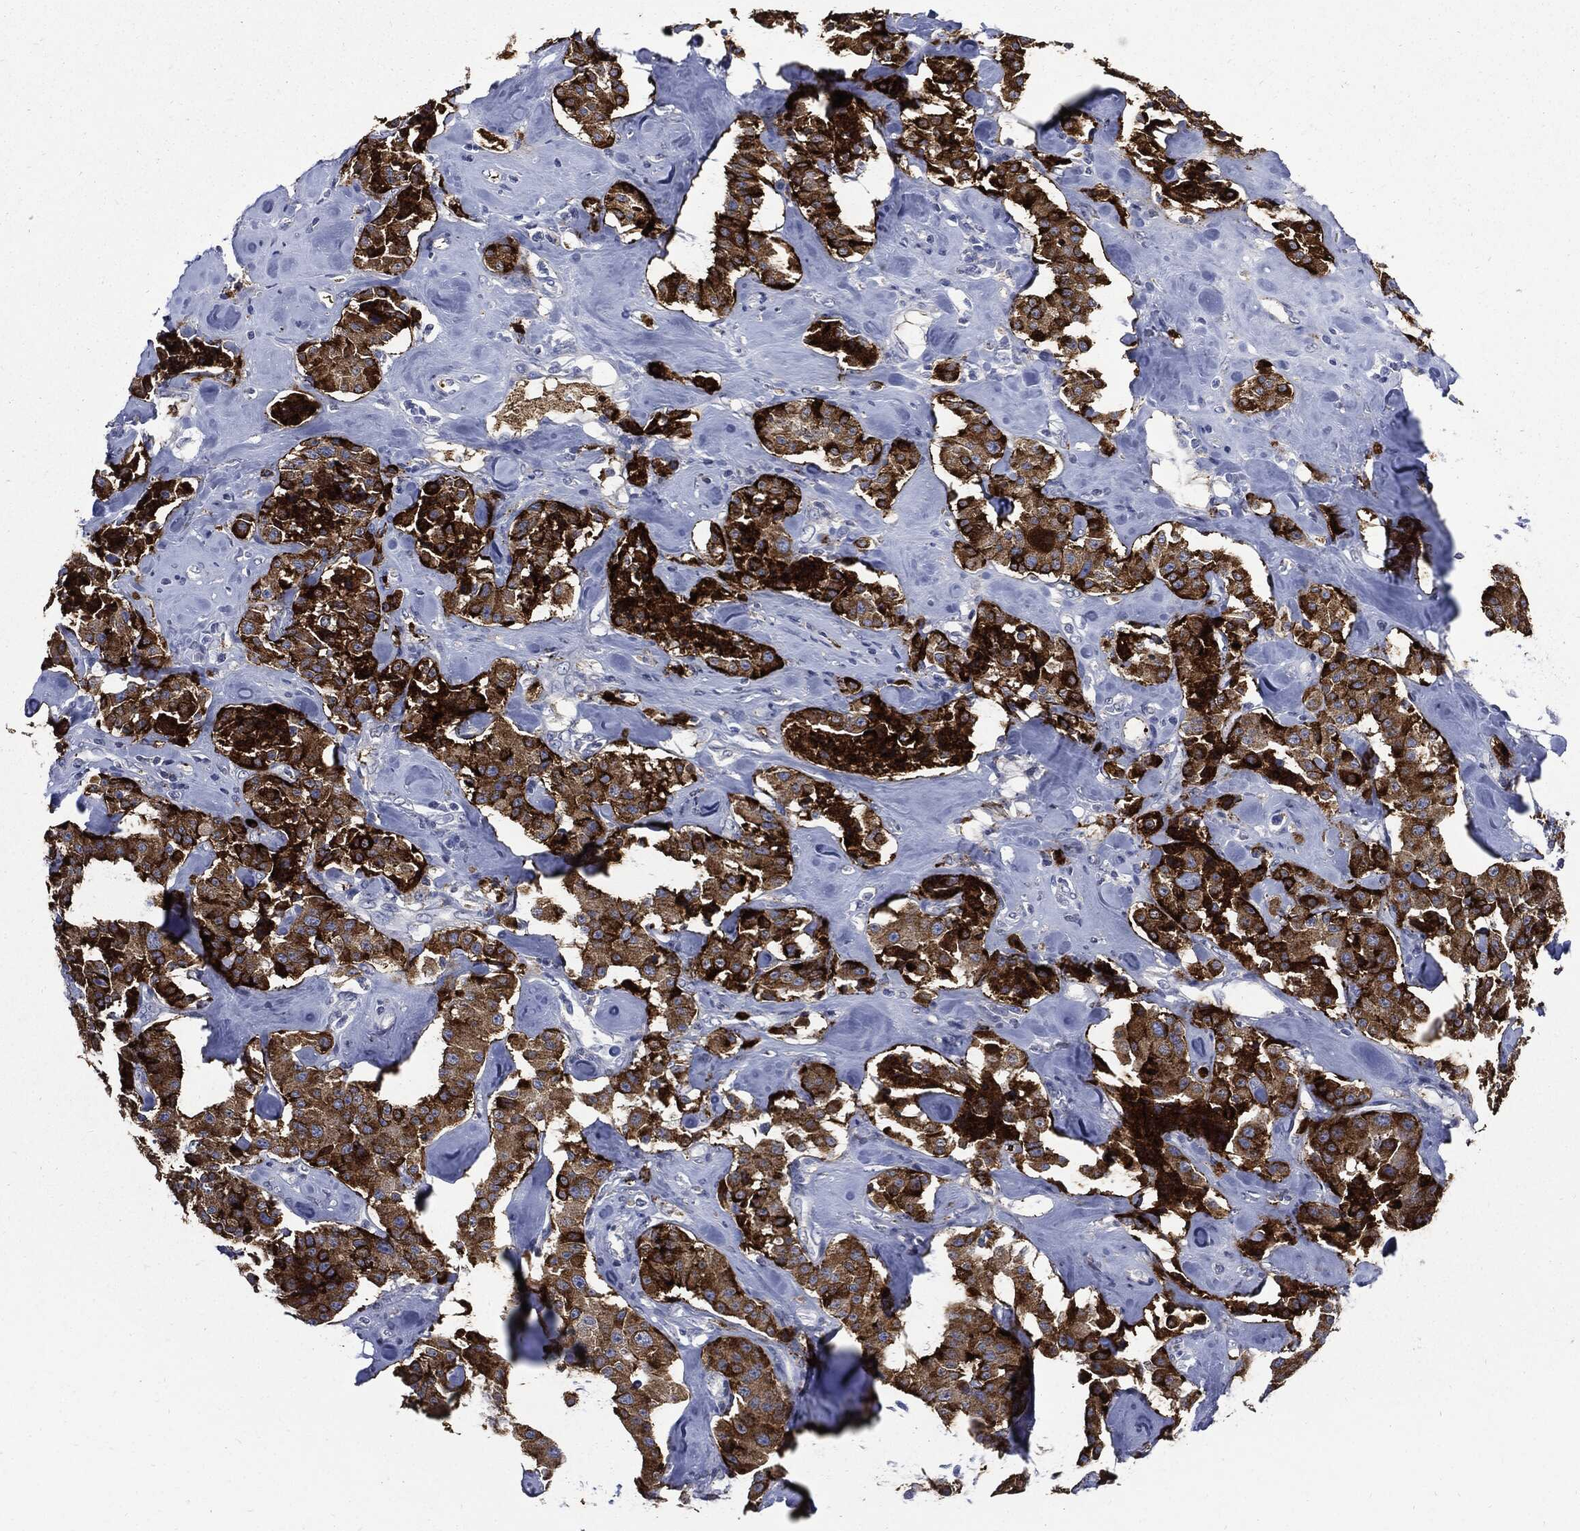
{"staining": {"intensity": "strong", "quantity": ">75%", "location": "cytoplasmic/membranous"}, "tissue": "carcinoid", "cell_type": "Tumor cells", "image_type": "cancer", "snomed": [{"axis": "morphology", "description": "Carcinoid, malignant, NOS"}, {"axis": "topography", "description": "Pancreas"}], "caption": "Immunohistochemistry photomicrograph of carcinoid stained for a protein (brown), which demonstrates high levels of strong cytoplasmic/membranous staining in approximately >75% of tumor cells.", "gene": "CPE", "patient": {"sex": "male", "age": 41}}